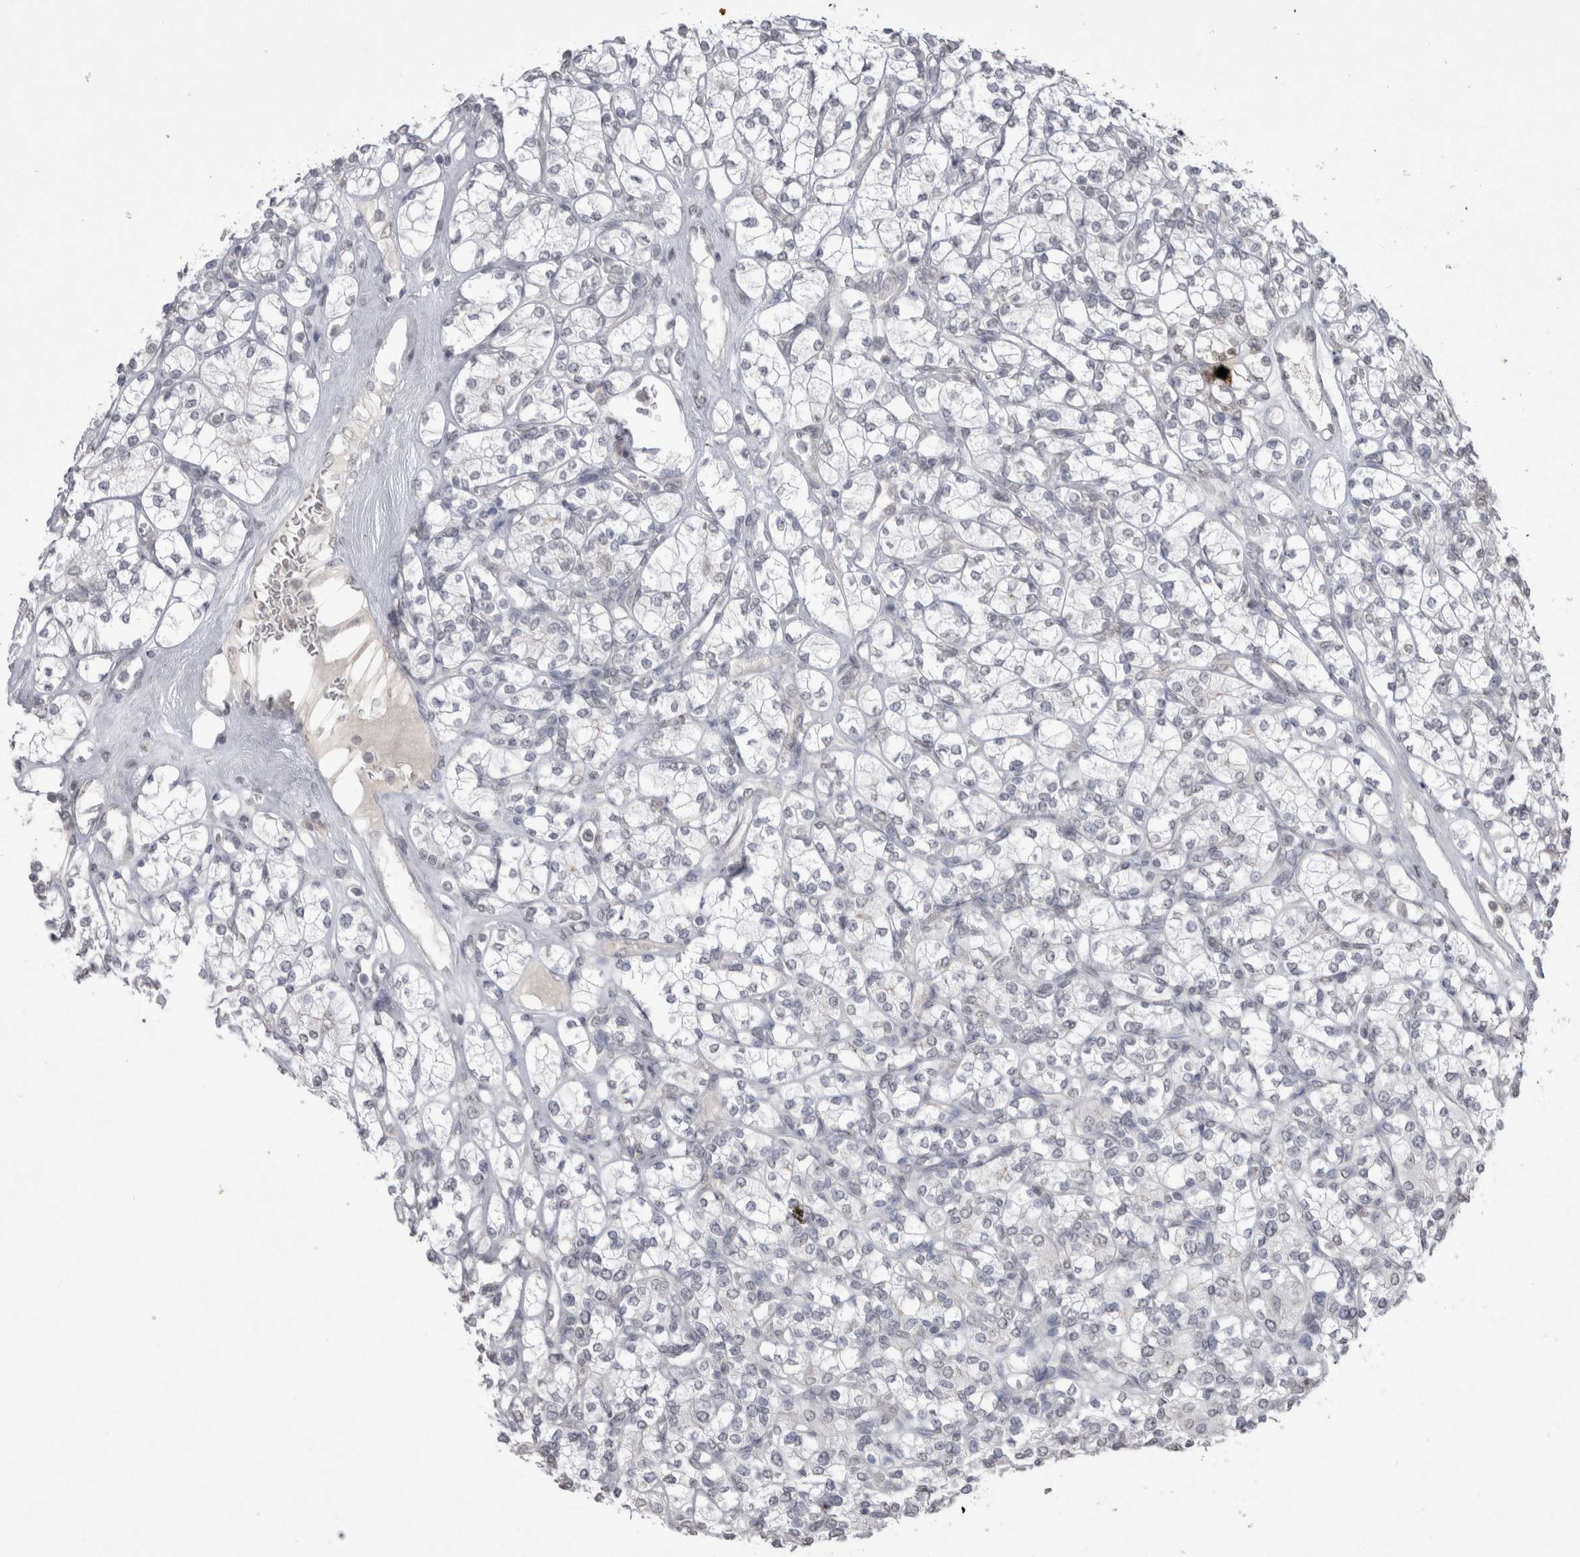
{"staining": {"intensity": "negative", "quantity": "none", "location": "none"}, "tissue": "renal cancer", "cell_type": "Tumor cells", "image_type": "cancer", "snomed": [{"axis": "morphology", "description": "Adenocarcinoma, NOS"}, {"axis": "topography", "description": "Kidney"}], "caption": "IHC histopathology image of human renal adenocarcinoma stained for a protein (brown), which displays no staining in tumor cells.", "gene": "DDX4", "patient": {"sex": "male", "age": 77}}